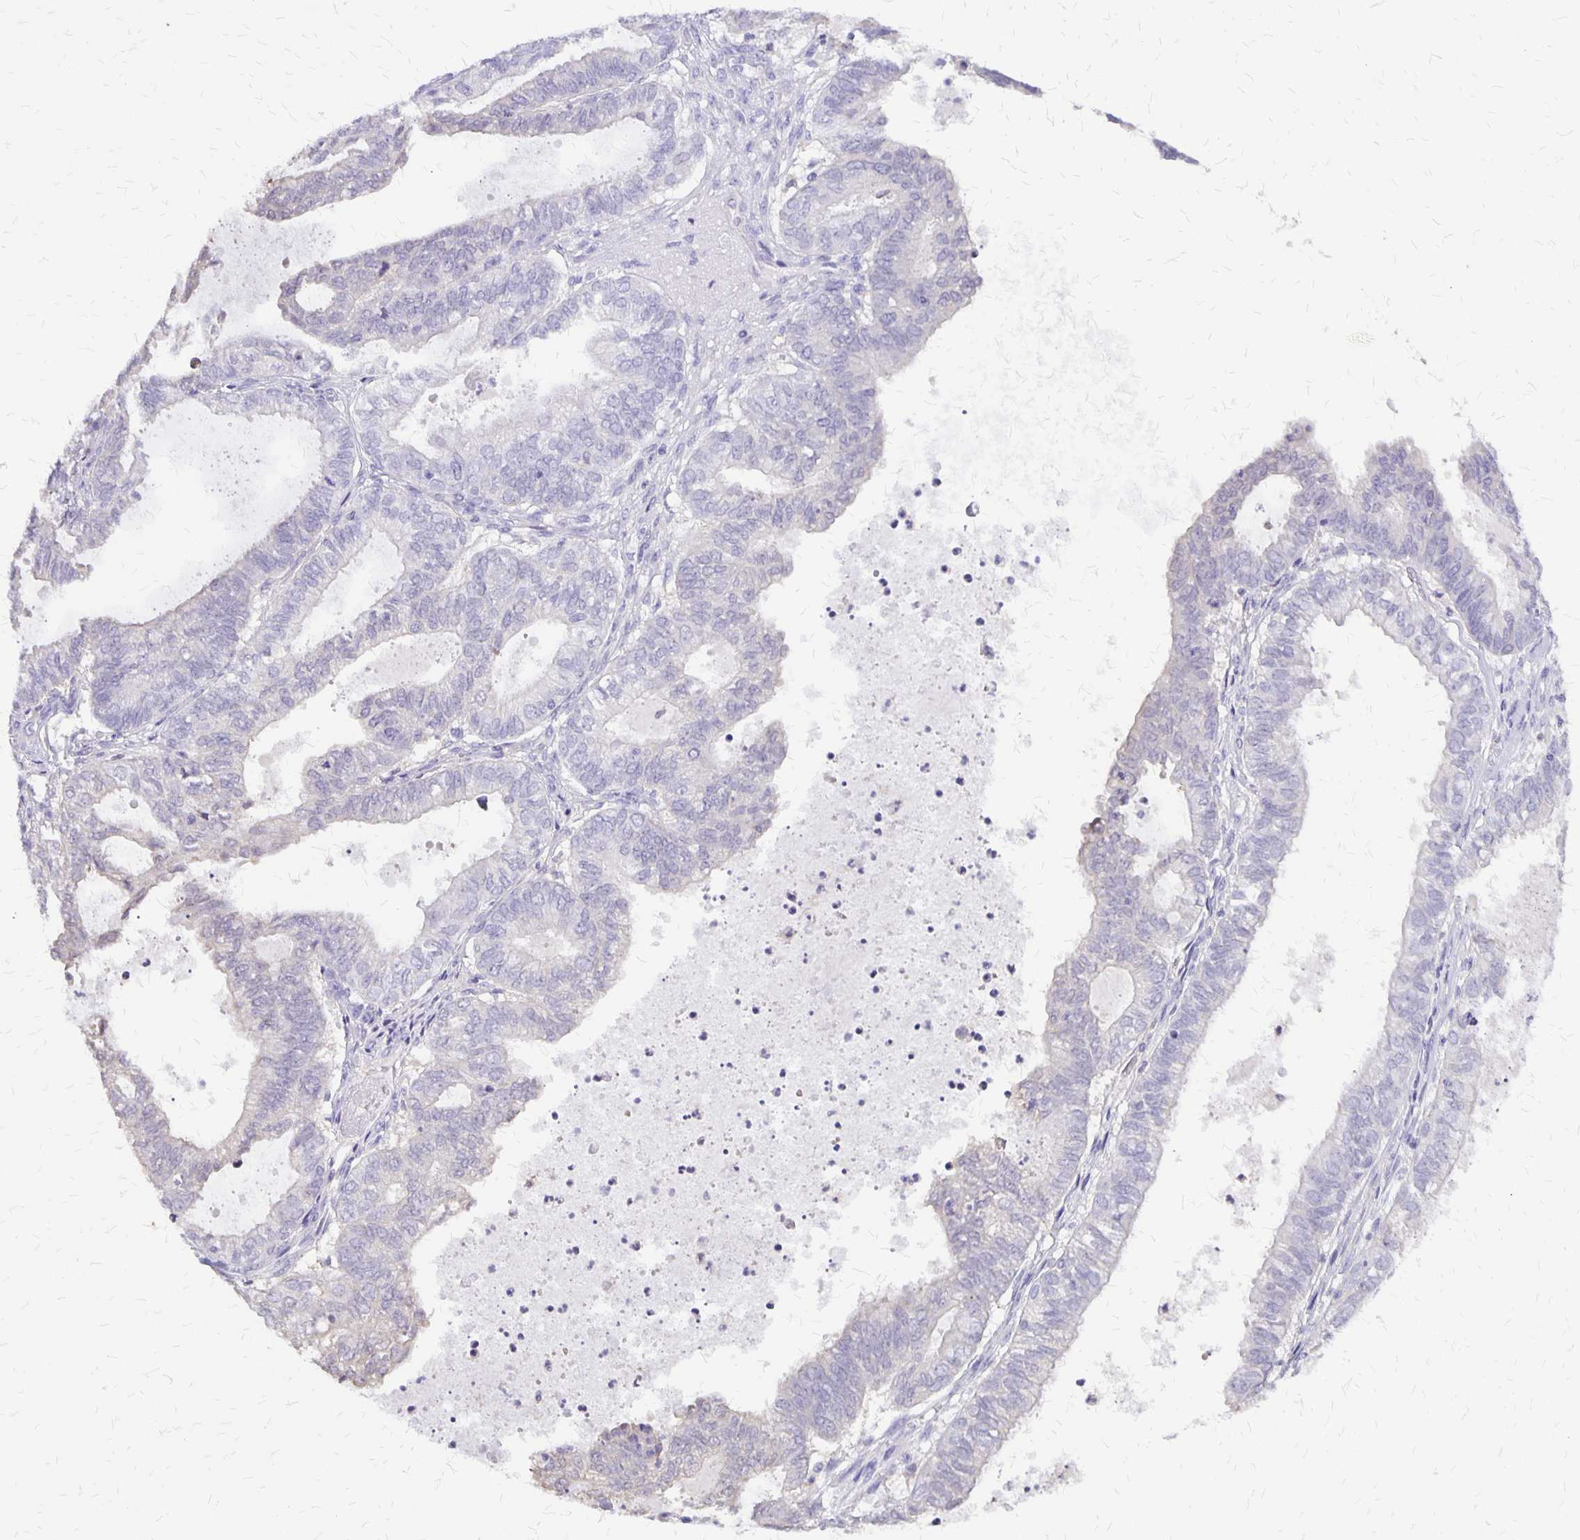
{"staining": {"intensity": "negative", "quantity": "none", "location": "none"}, "tissue": "ovarian cancer", "cell_type": "Tumor cells", "image_type": "cancer", "snomed": [{"axis": "morphology", "description": "Carcinoma, endometroid"}, {"axis": "topography", "description": "Ovary"}], "caption": "Endometroid carcinoma (ovarian) was stained to show a protein in brown. There is no significant expression in tumor cells.", "gene": "SI", "patient": {"sex": "female", "age": 64}}